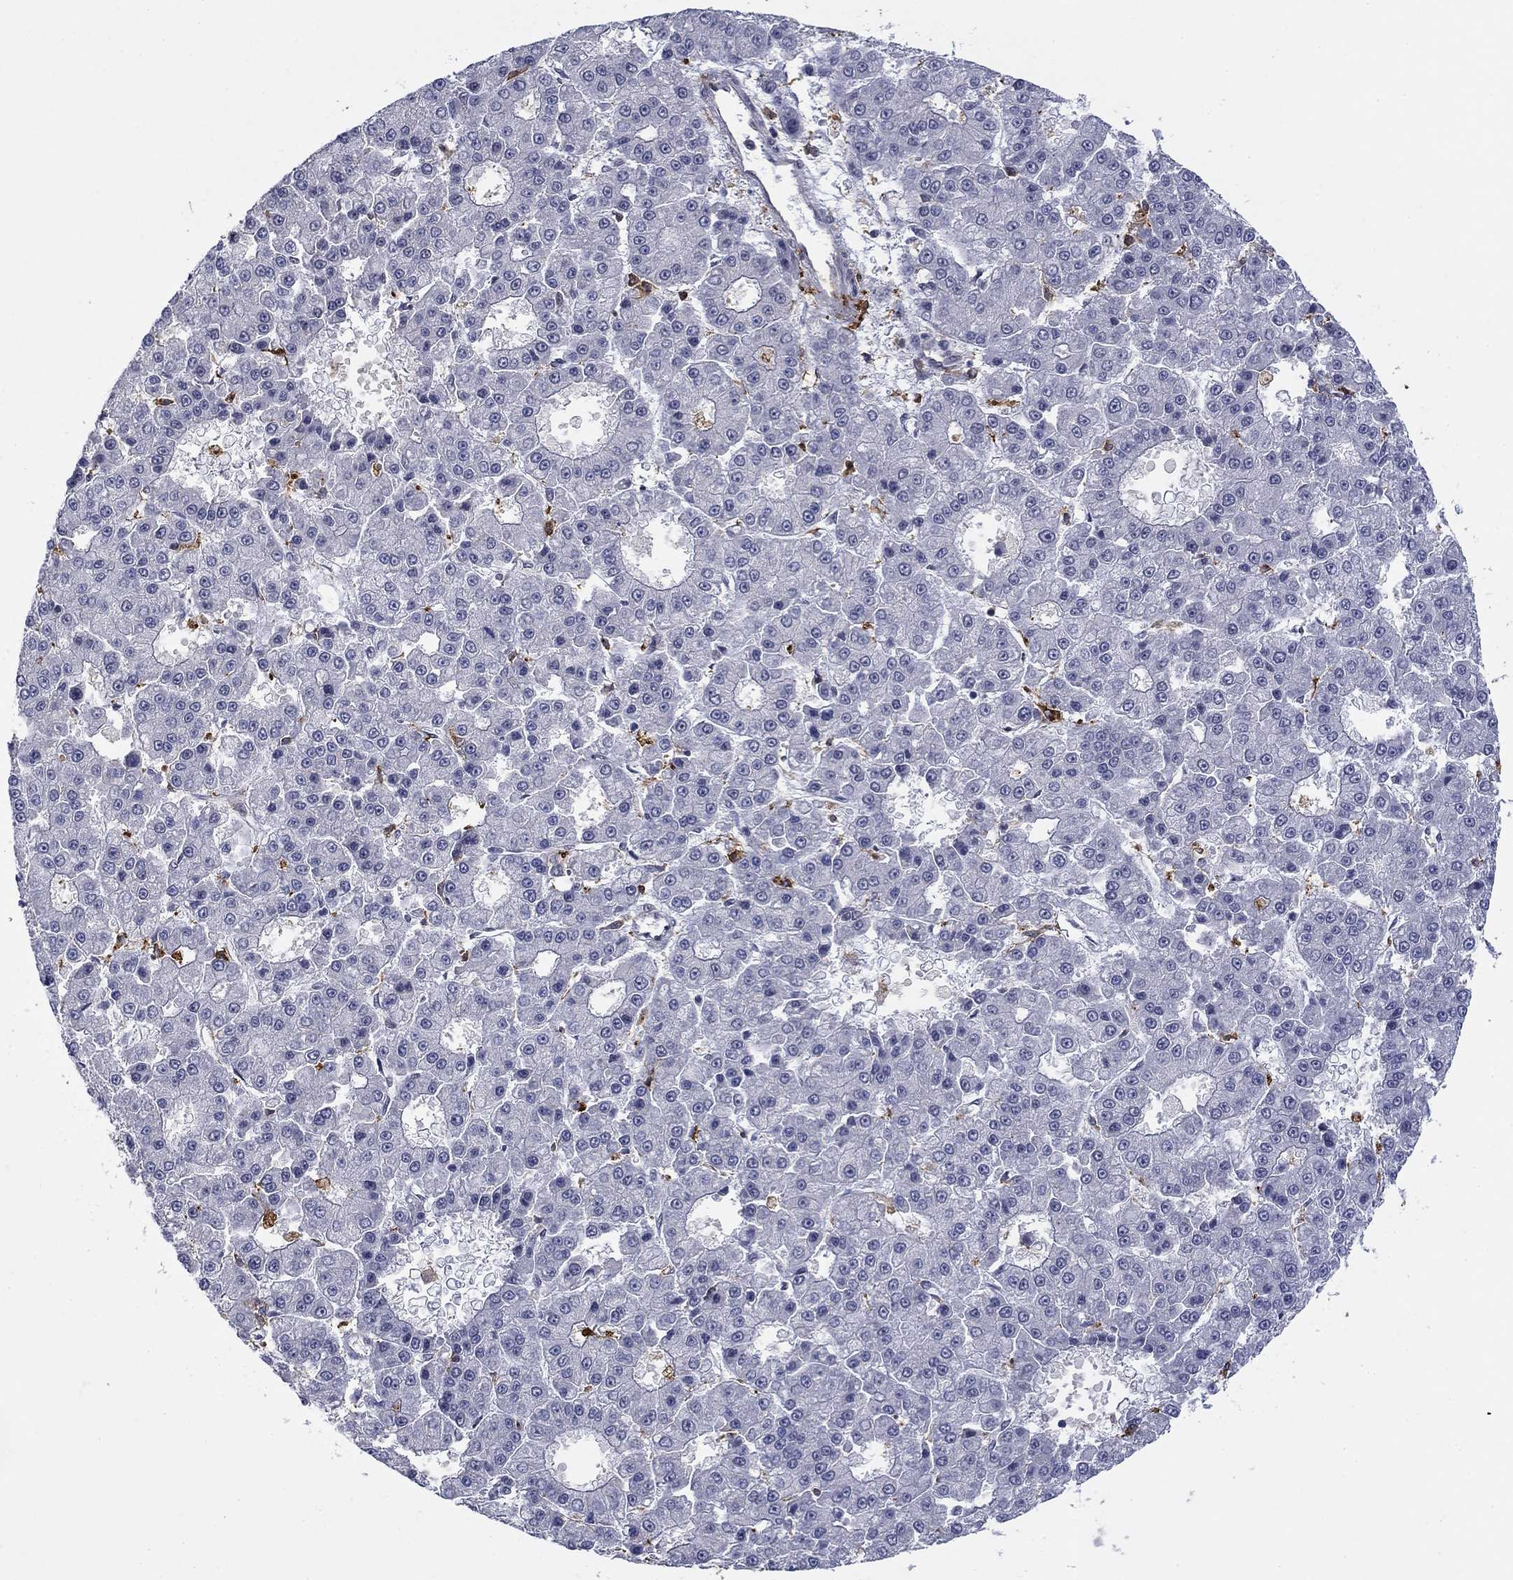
{"staining": {"intensity": "negative", "quantity": "none", "location": "none"}, "tissue": "liver cancer", "cell_type": "Tumor cells", "image_type": "cancer", "snomed": [{"axis": "morphology", "description": "Carcinoma, Hepatocellular, NOS"}, {"axis": "topography", "description": "Liver"}], "caption": "Protein analysis of liver hepatocellular carcinoma demonstrates no significant staining in tumor cells.", "gene": "GRIA3", "patient": {"sex": "male", "age": 70}}